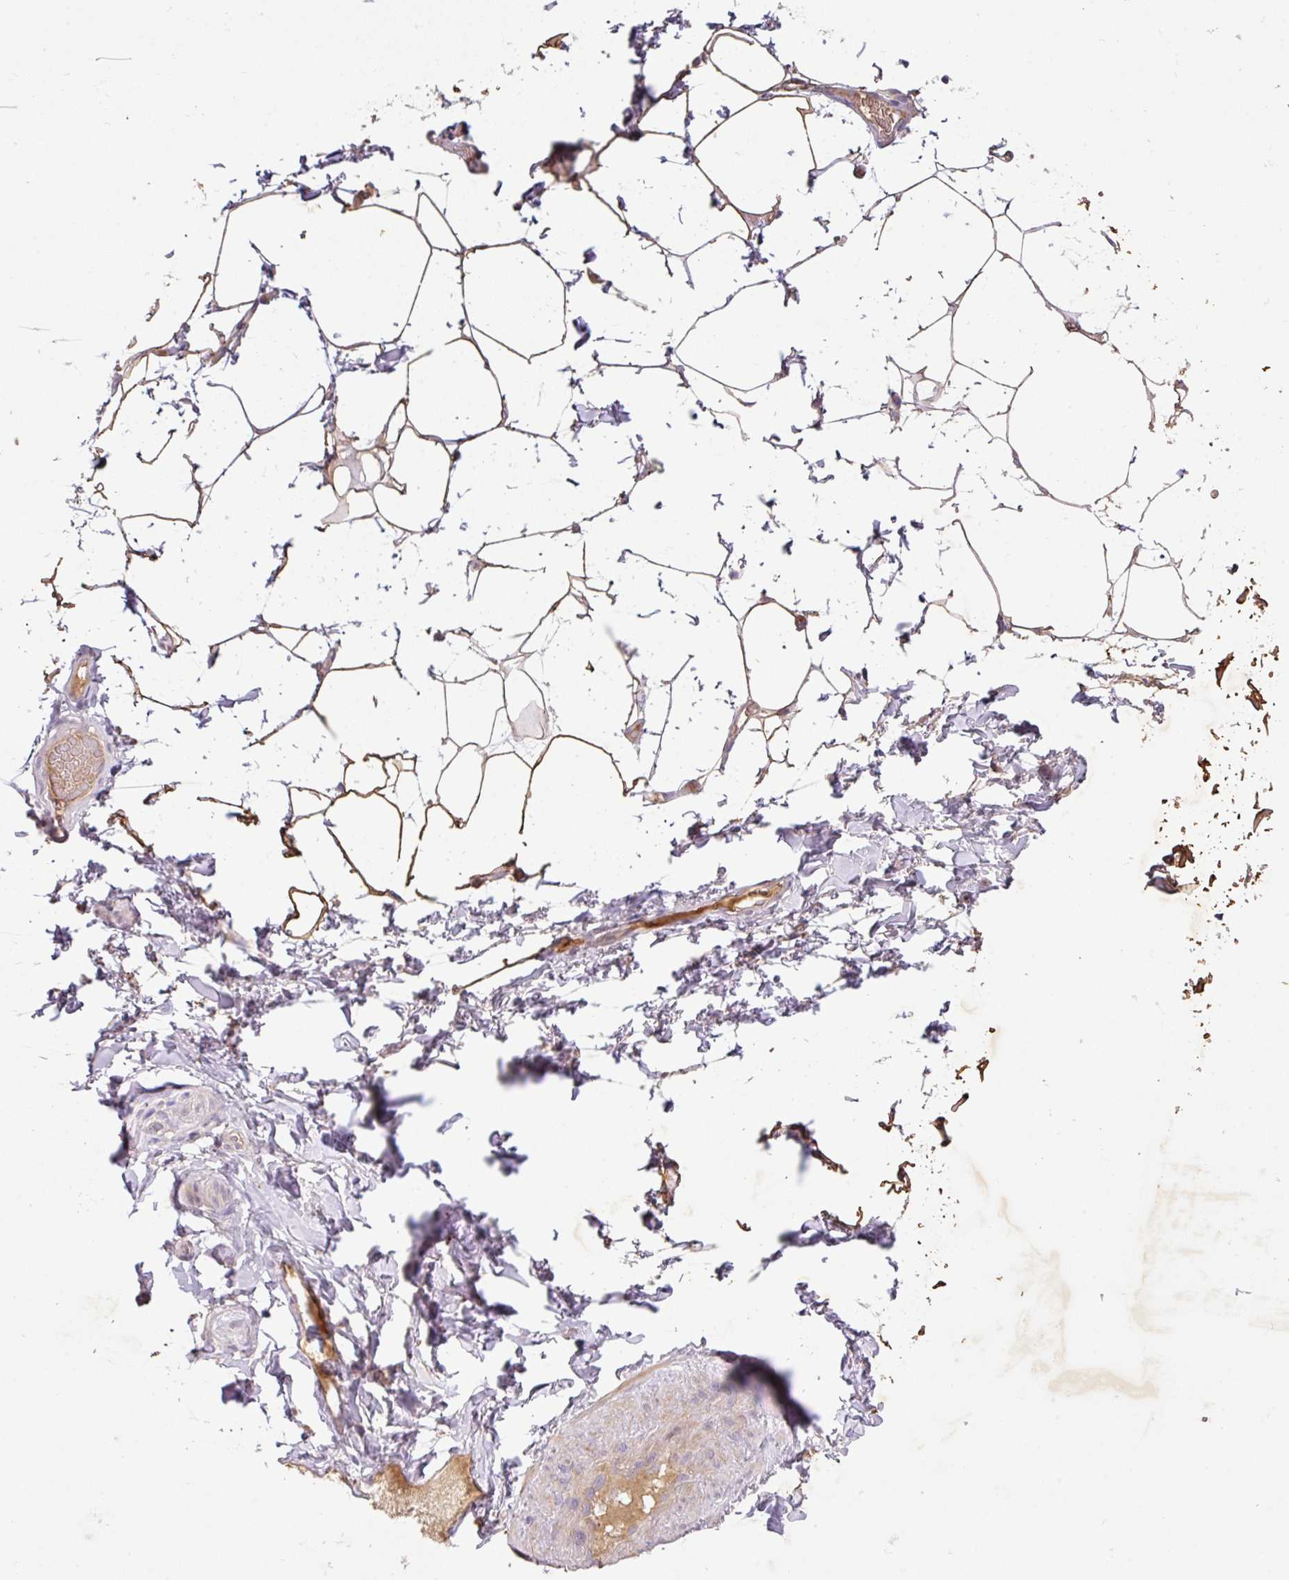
{"staining": {"intensity": "moderate", "quantity": "25%-75%", "location": "cytoplasmic/membranous"}, "tissue": "adipose tissue", "cell_type": "Adipocytes", "image_type": "normal", "snomed": [{"axis": "morphology", "description": "Normal tissue, NOS"}, {"axis": "topography", "description": "Vascular tissue"}, {"axis": "topography", "description": "Peripheral nerve tissue"}], "caption": "The micrograph displays staining of unremarkable adipose tissue, revealing moderate cytoplasmic/membranous protein staining (brown color) within adipocytes.", "gene": "ZNF266", "patient": {"sex": "male", "age": 41}}